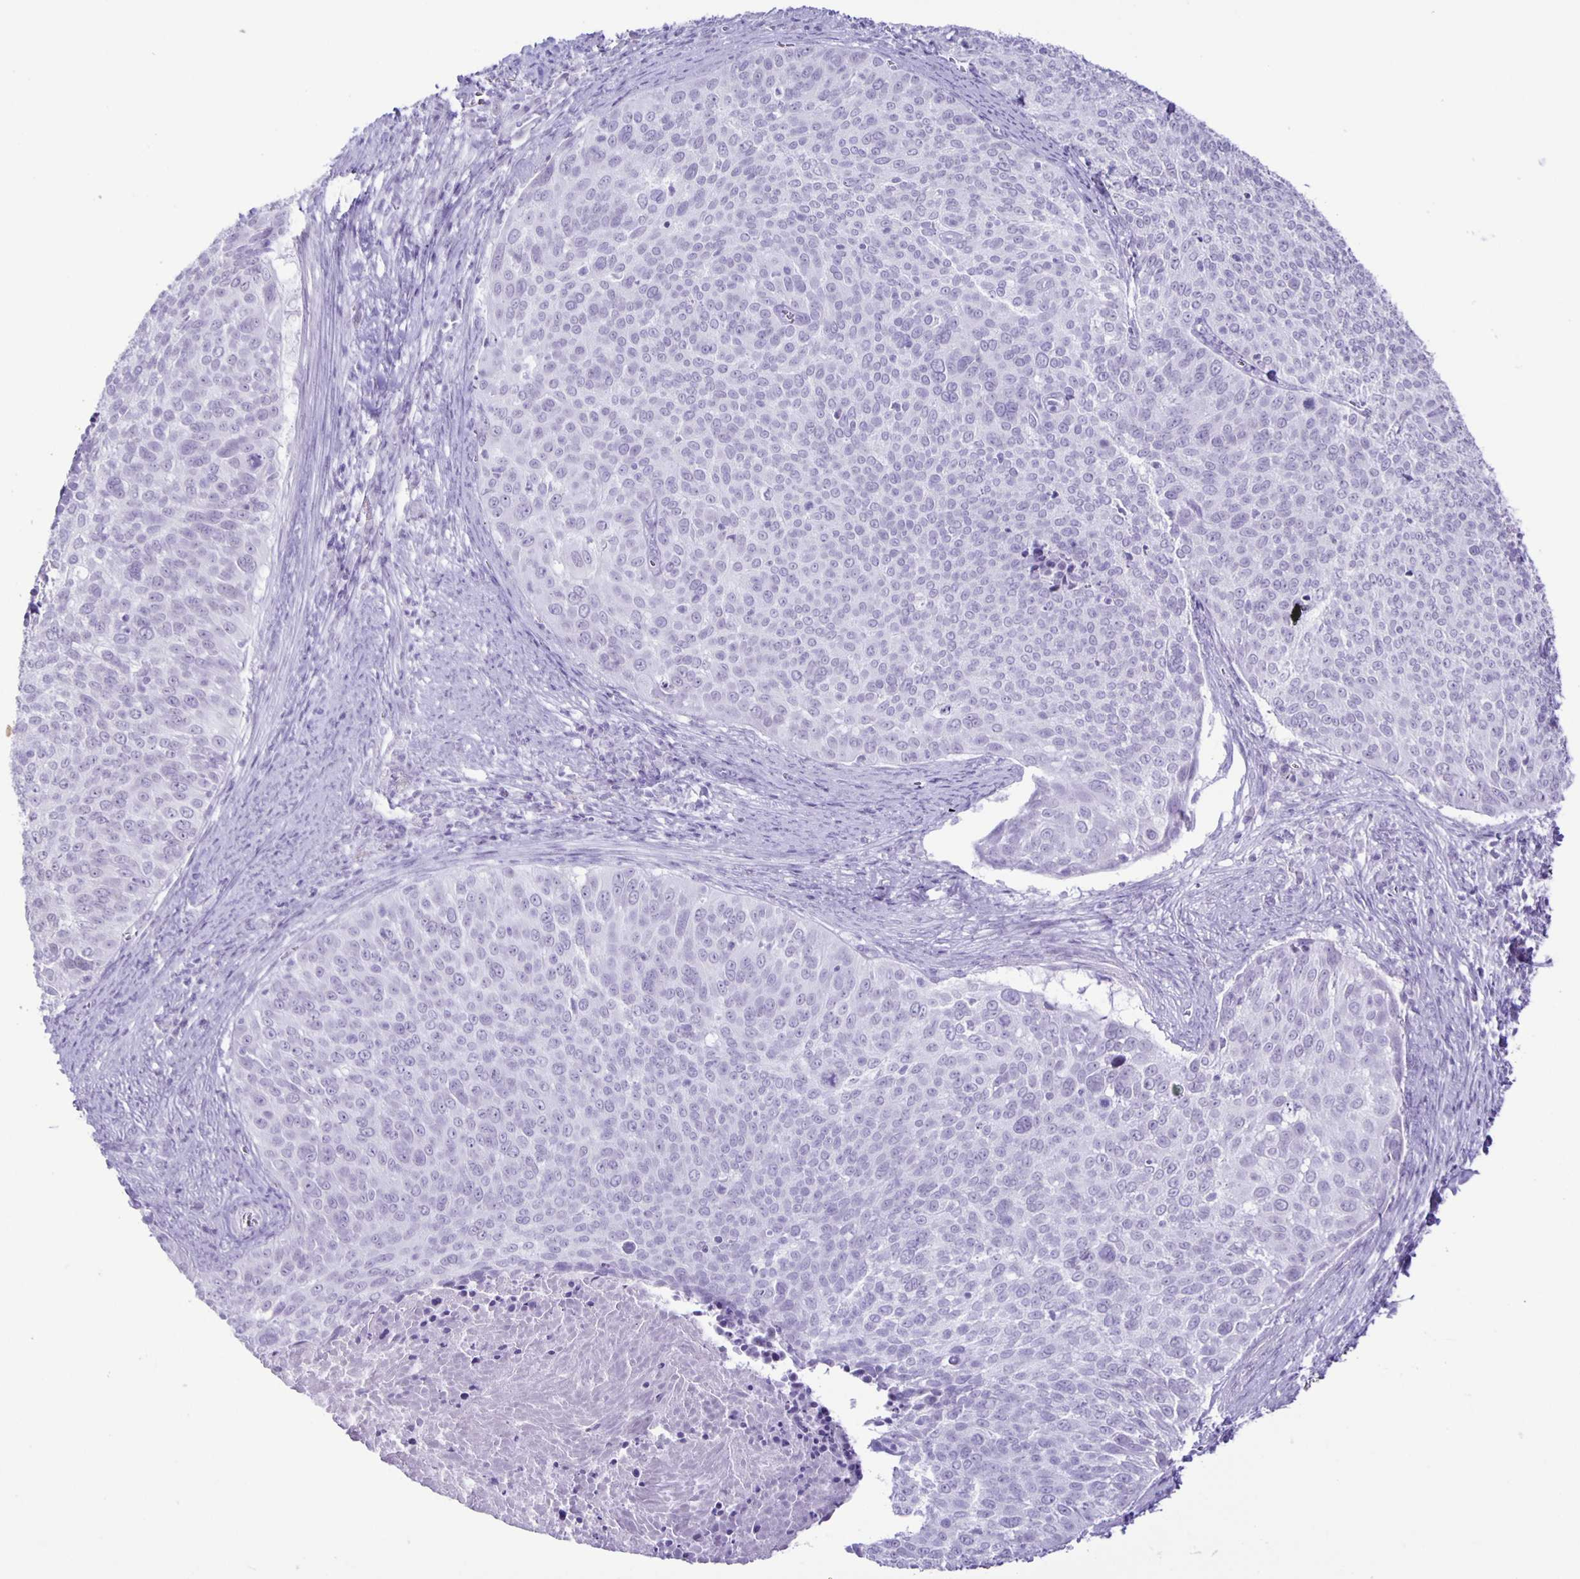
{"staining": {"intensity": "negative", "quantity": "none", "location": "none"}, "tissue": "cervical cancer", "cell_type": "Tumor cells", "image_type": "cancer", "snomed": [{"axis": "morphology", "description": "Squamous cell carcinoma, NOS"}, {"axis": "topography", "description": "Cervix"}], "caption": "There is no significant expression in tumor cells of cervical cancer (squamous cell carcinoma).", "gene": "EZHIP", "patient": {"sex": "female", "age": 39}}